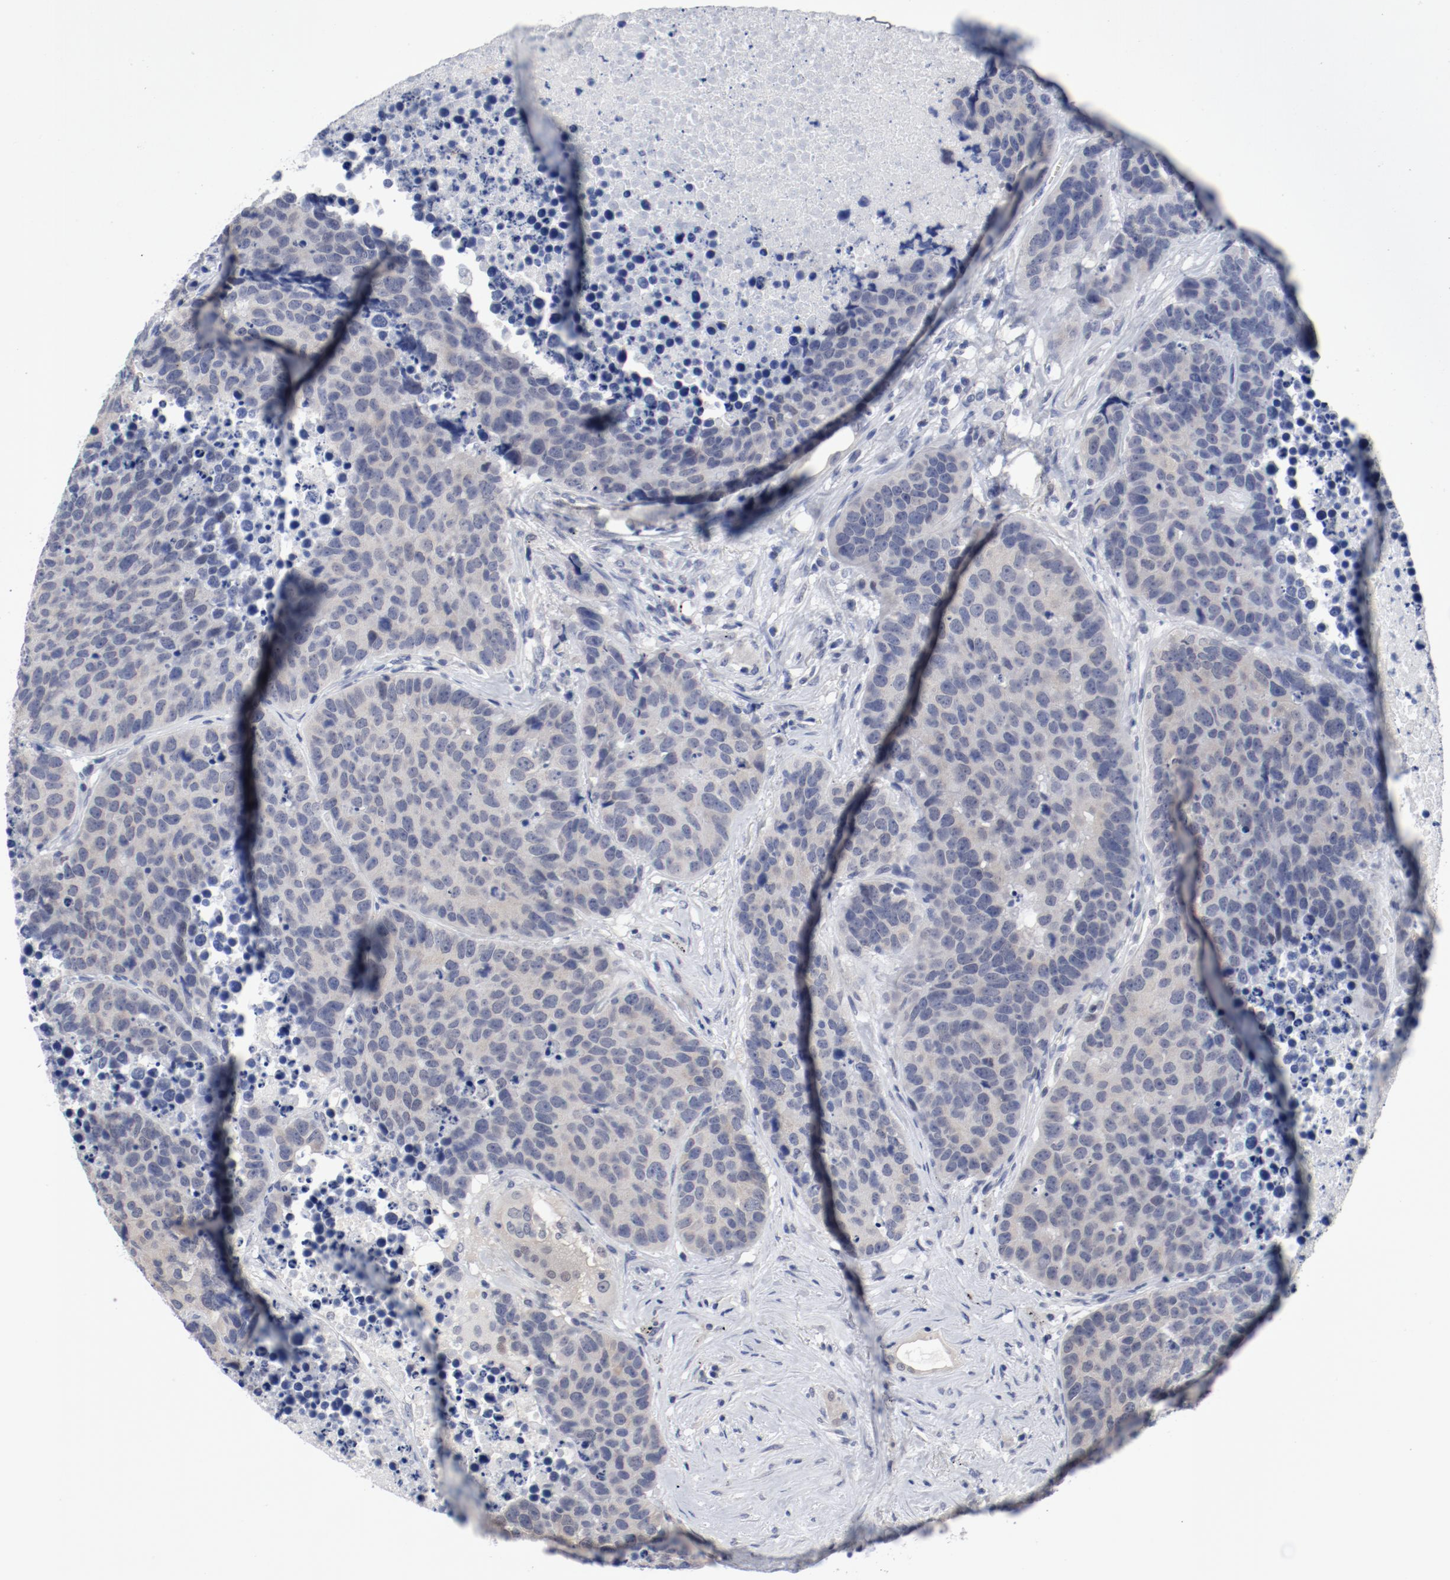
{"staining": {"intensity": "negative", "quantity": "none", "location": "none"}, "tissue": "carcinoid", "cell_type": "Tumor cells", "image_type": "cancer", "snomed": [{"axis": "morphology", "description": "Carcinoid, malignant, NOS"}, {"axis": "topography", "description": "Lung"}], "caption": "Immunohistochemistry photomicrograph of neoplastic tissue: malignant carcinoid stained with DAB exhibits no significant protein expression in tumor cells.", "gene": "ANKLE2", "patient": {"sex": "male", "age": 60}}